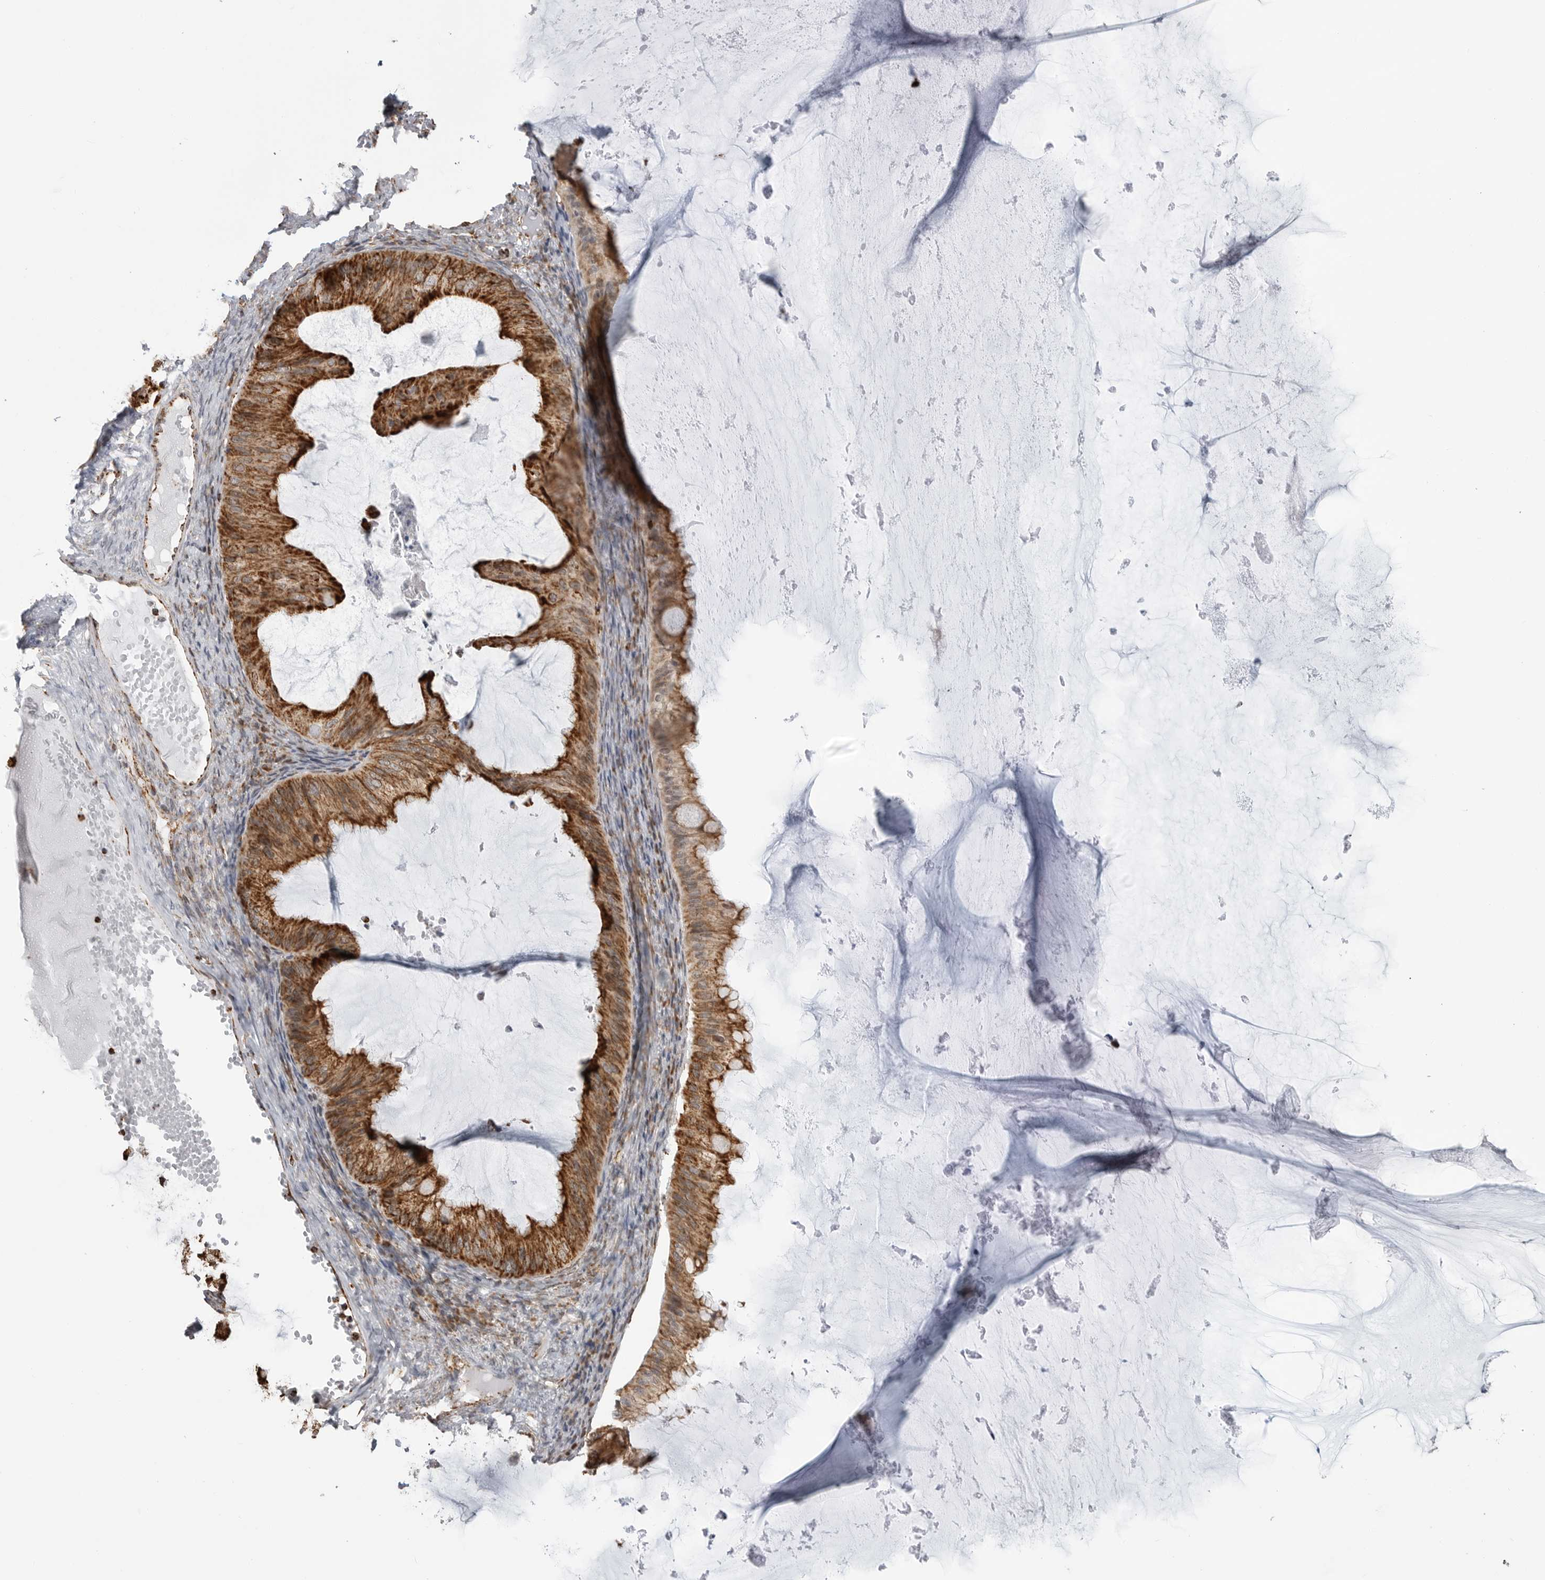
{"staining": {"intensity": "strong", "quantity": ">75%", "location": "cytoplasmic/membranous"}, "tissue": "ovarian cancer", "cell_type": "Tumor cells", "image_type": "cancer", "snomed": [{"axis": "morphology", "description": "Cystadenocarcinoma, mucinous, NOS"}, {"axis": "topography", "description": "Ovary"}], "caption": "Protein expression analysis of human ovarian mucinous cystadenocarcinoma reveals strong cytoplasmic/membranous positivity in about >75% of tumor cells.", "gene": "COX5A", "patient": {"sex": "female", "age": 61}}